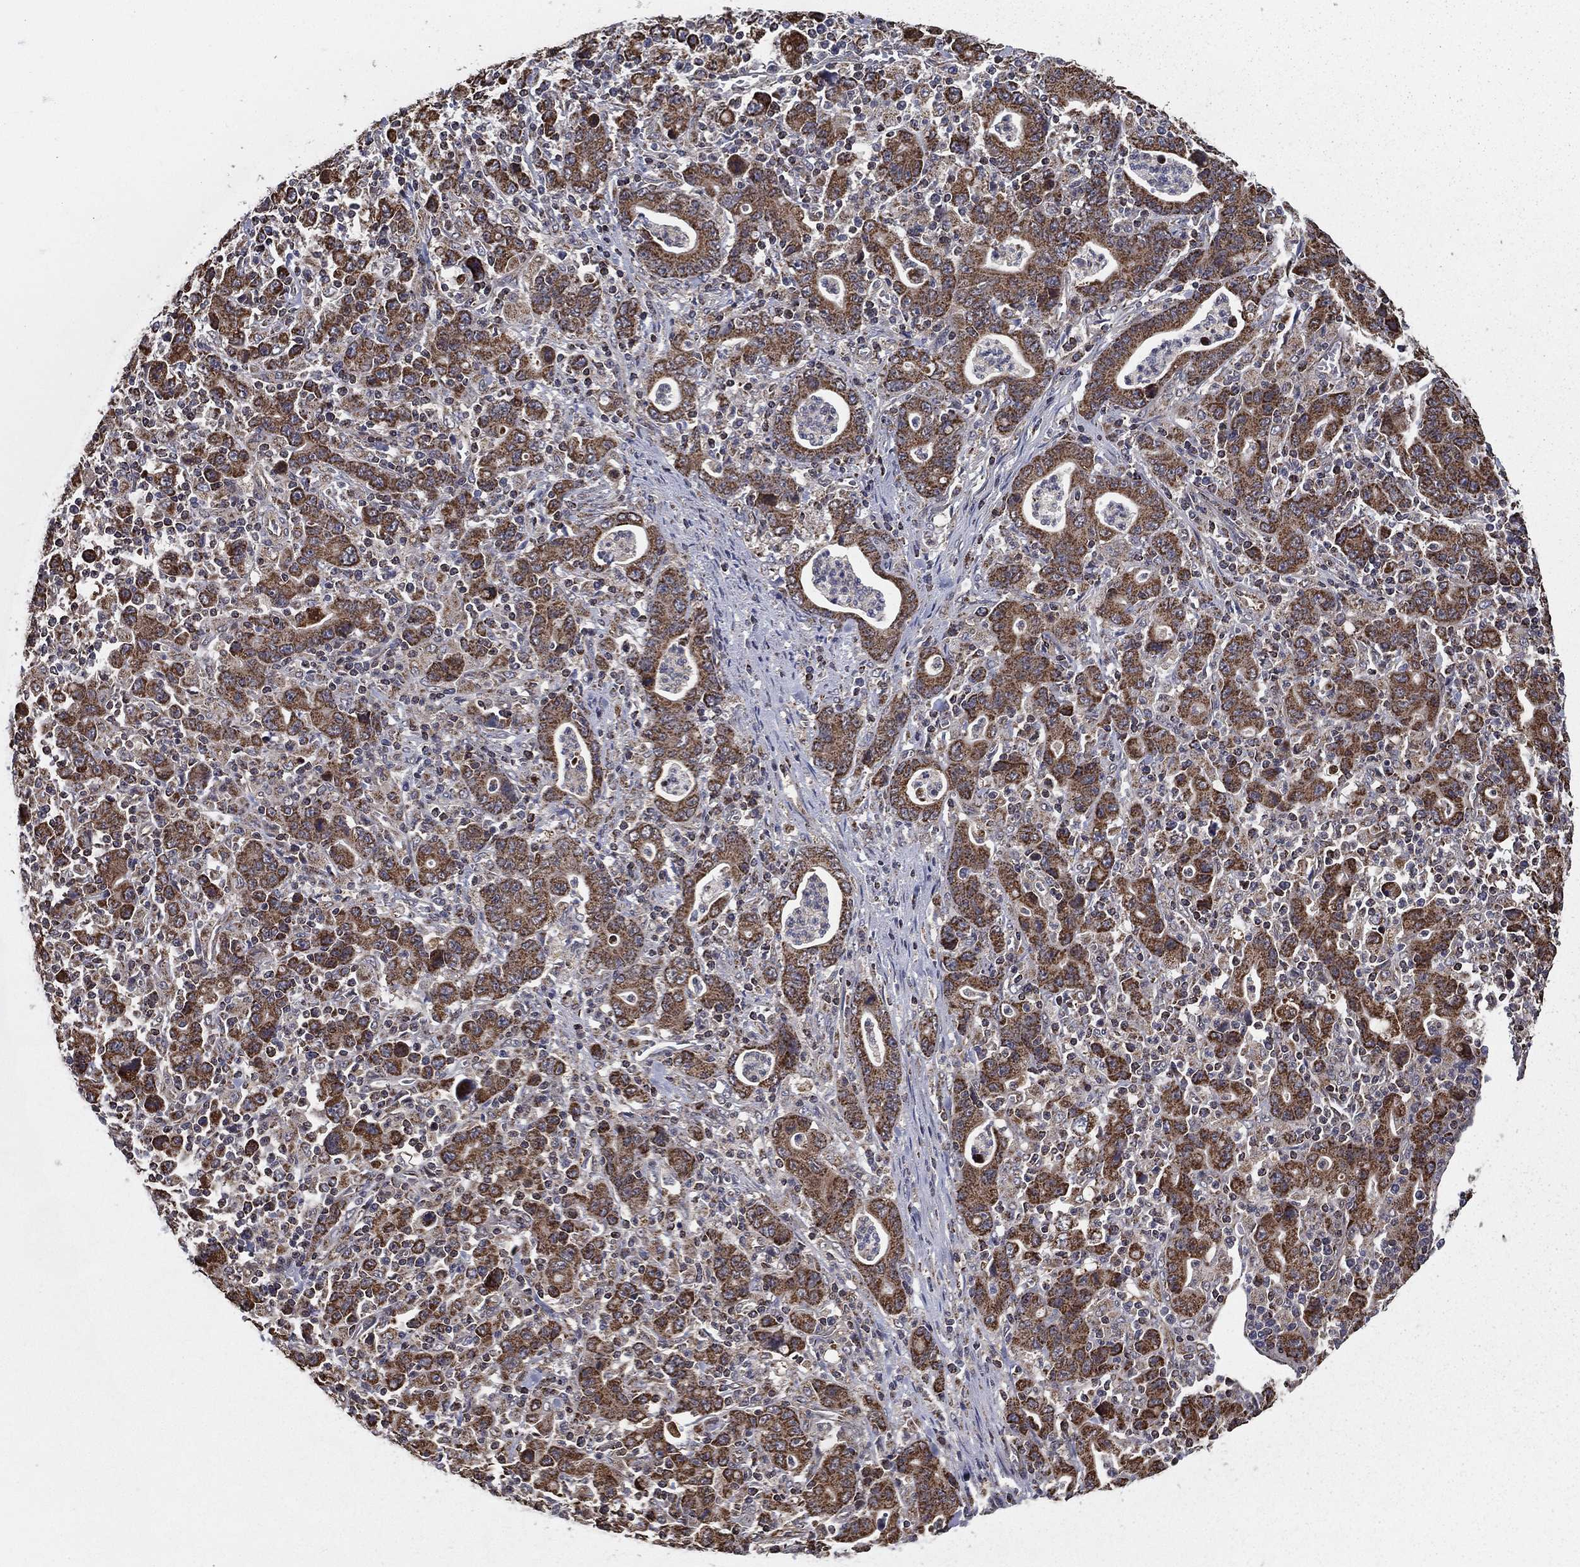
{"staining": {"intensity": "moderate", "quantity": ">75%", "location": "cytoplasmic/membranous"}, "tissue": "stomach cancer", "cell_type": "Tumor cells", "image_type": "cancer", "snomed": [{"axis": "morphology", "description": "Adenocarcinoma, NOS"}, {"axis": "topography", "description": "Stomach, upper"}], "caption": "Approximately >75% of tumor cells in human stomach cancer reveal moderate cytoplasmic/membranous protein staining as visualized by brown immunohistochemical staining.", "gene": "RIGI", "patient": {"sex": "male", "age": 69}}